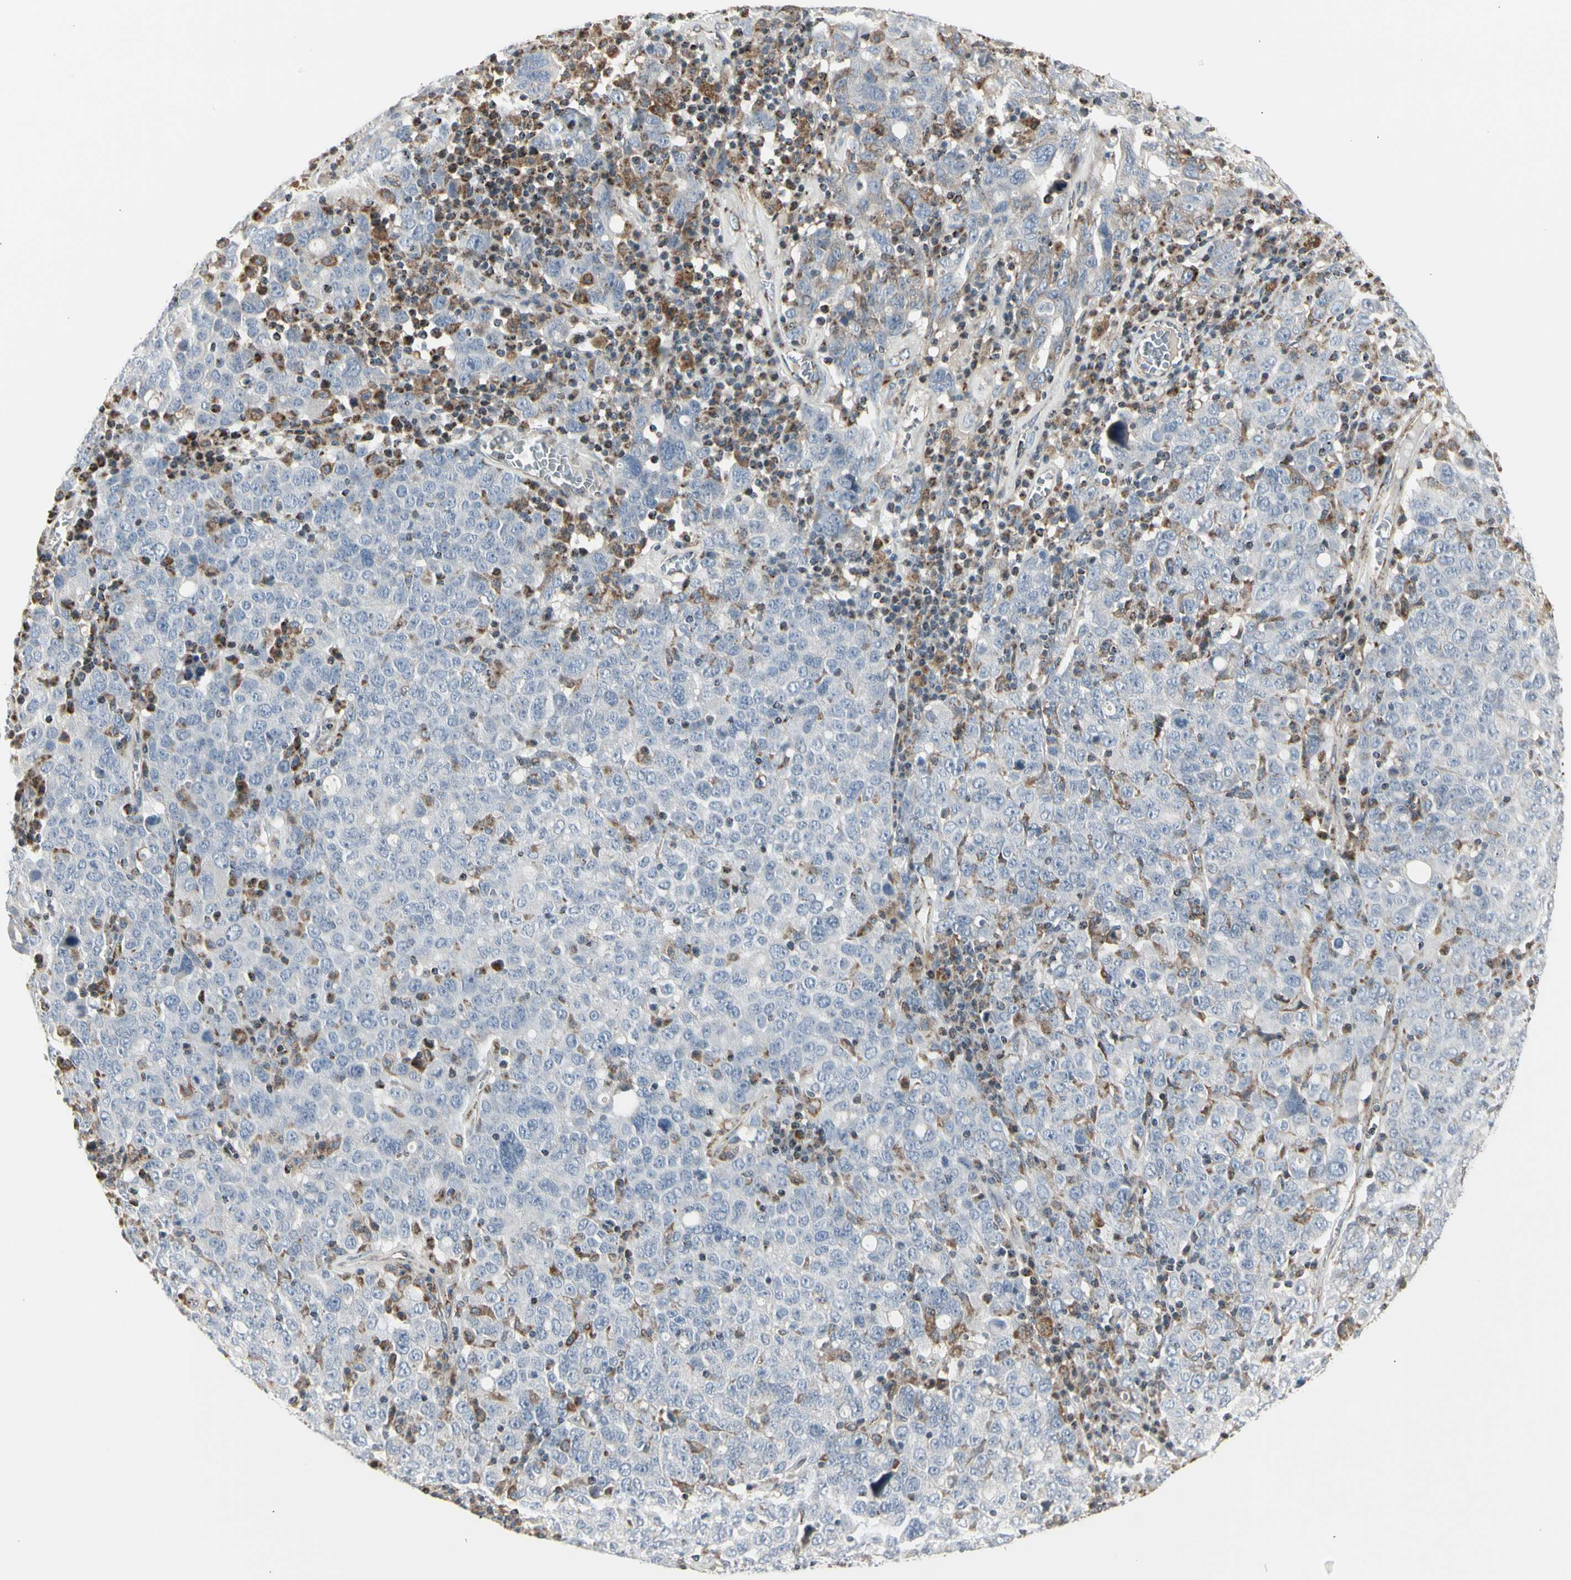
{"staining": {"intensity": "negative", "quantity": "none", "location": "none"}, "tissue": "ovarian cancer", "cell_type": "Tumor cells", "image_type": "cancer", "snomed": [{"axis": "morphology", "description": "Carcinoma, endometroid"}, {"axis": "topography", "description": "Ovary"}], "caption": "DAB immunohistochemical staining of ovarian endometroid carcinoma demonstrates no significant positivity in tumor cells.", "gene": "TMEM176A", "patient": {"sex": "female", "age": 62}}